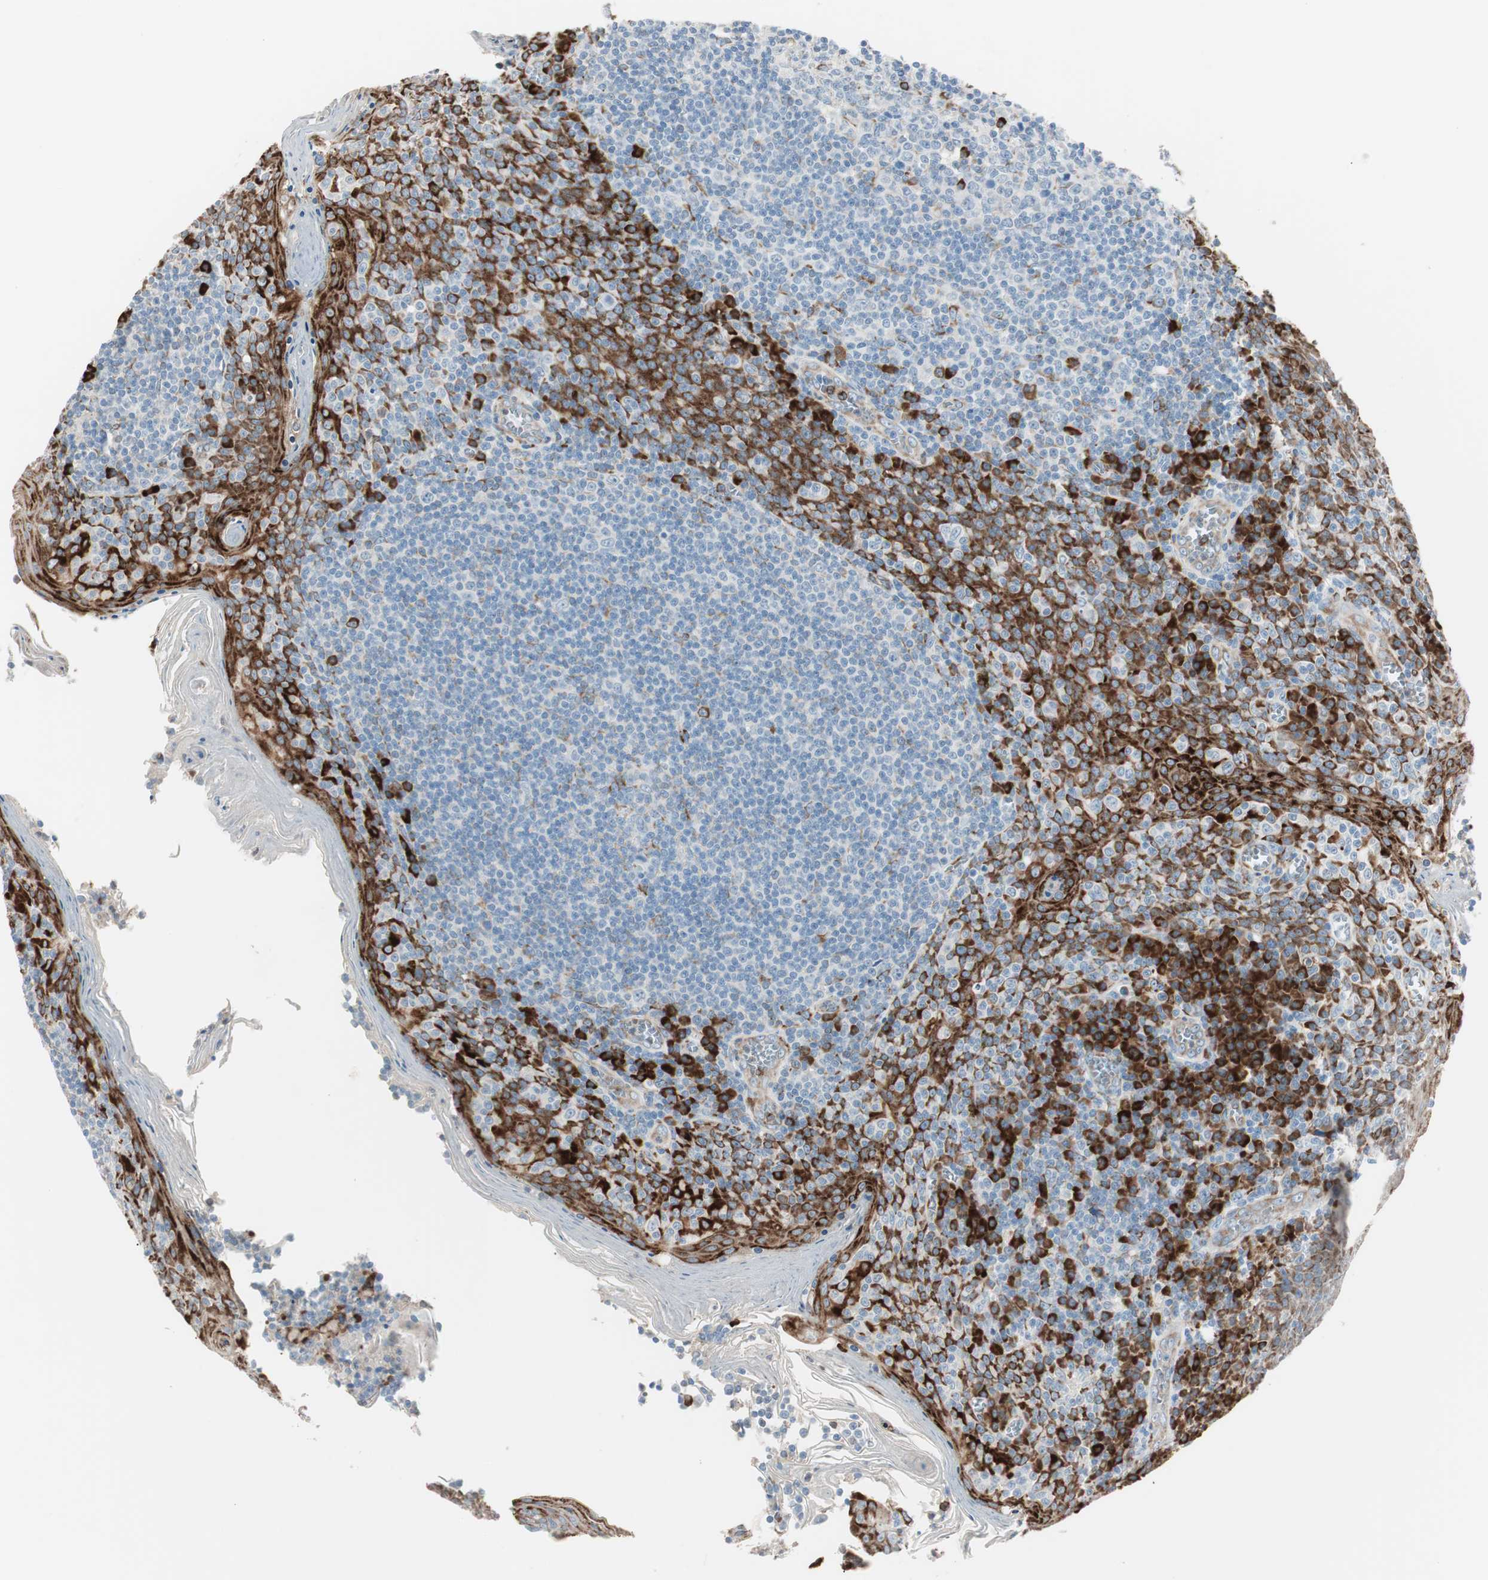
{"staining": {"intensity": "negative", "quantity": "none", "location": "none"}, "tissue": "tonsil", "cell_type": "Germinal center cells", "image_type": "normal", "snomed": [{"axis": "morphology", "description": "Normal tissue, NOS"}, {"axis": "topography", "description": "Tonsil"}], "caption": "This is a histopathology image of IHC staining of normal tonsil, which shows no staining in germinal center cells.", "gene": "P4HTM", "patient": {"sex": "male", "age": 31}}